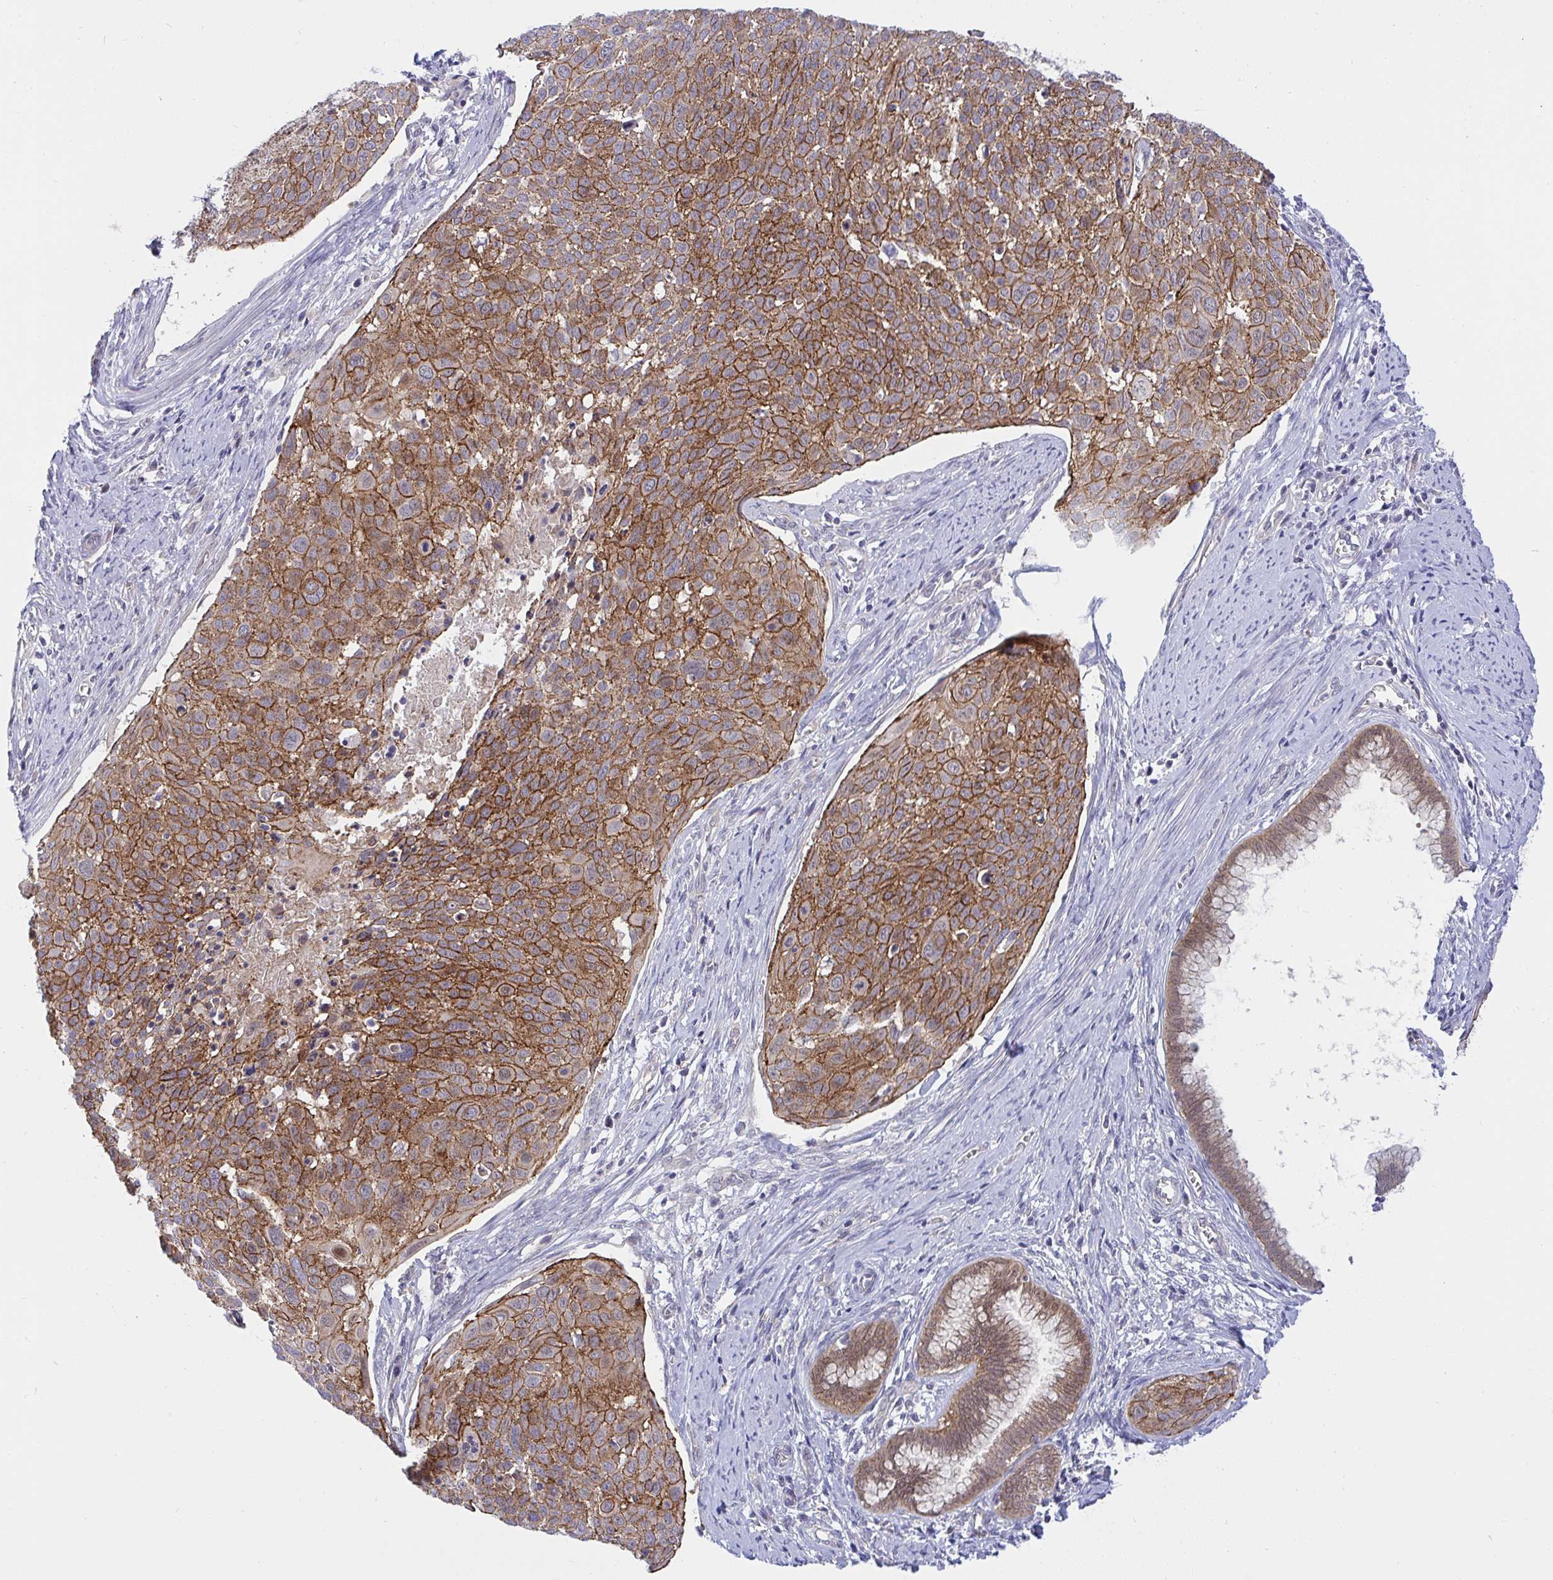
{"staining": {"intensity": "strong", "quantity": ">75%", "location": "cytoplasmic/membranous"}, "tissue": "cervical cancer", "cell_type": "Tumor cells", "image_type": "cancer", "snomed": [{"axis": "morphology", "description": "Squamous cell carcinoma, NOS"}, {"axis": "topography", "description": "Cervix"}], "caption": "Immunohistochemistry (IHC) of human cervical cancer exhibits high levels of strong cytoplasmic/membranous staining in approximately >75% of tumor cells.", "gene": "HOXD12", "patient": {"sex": "female", "age": 39}}